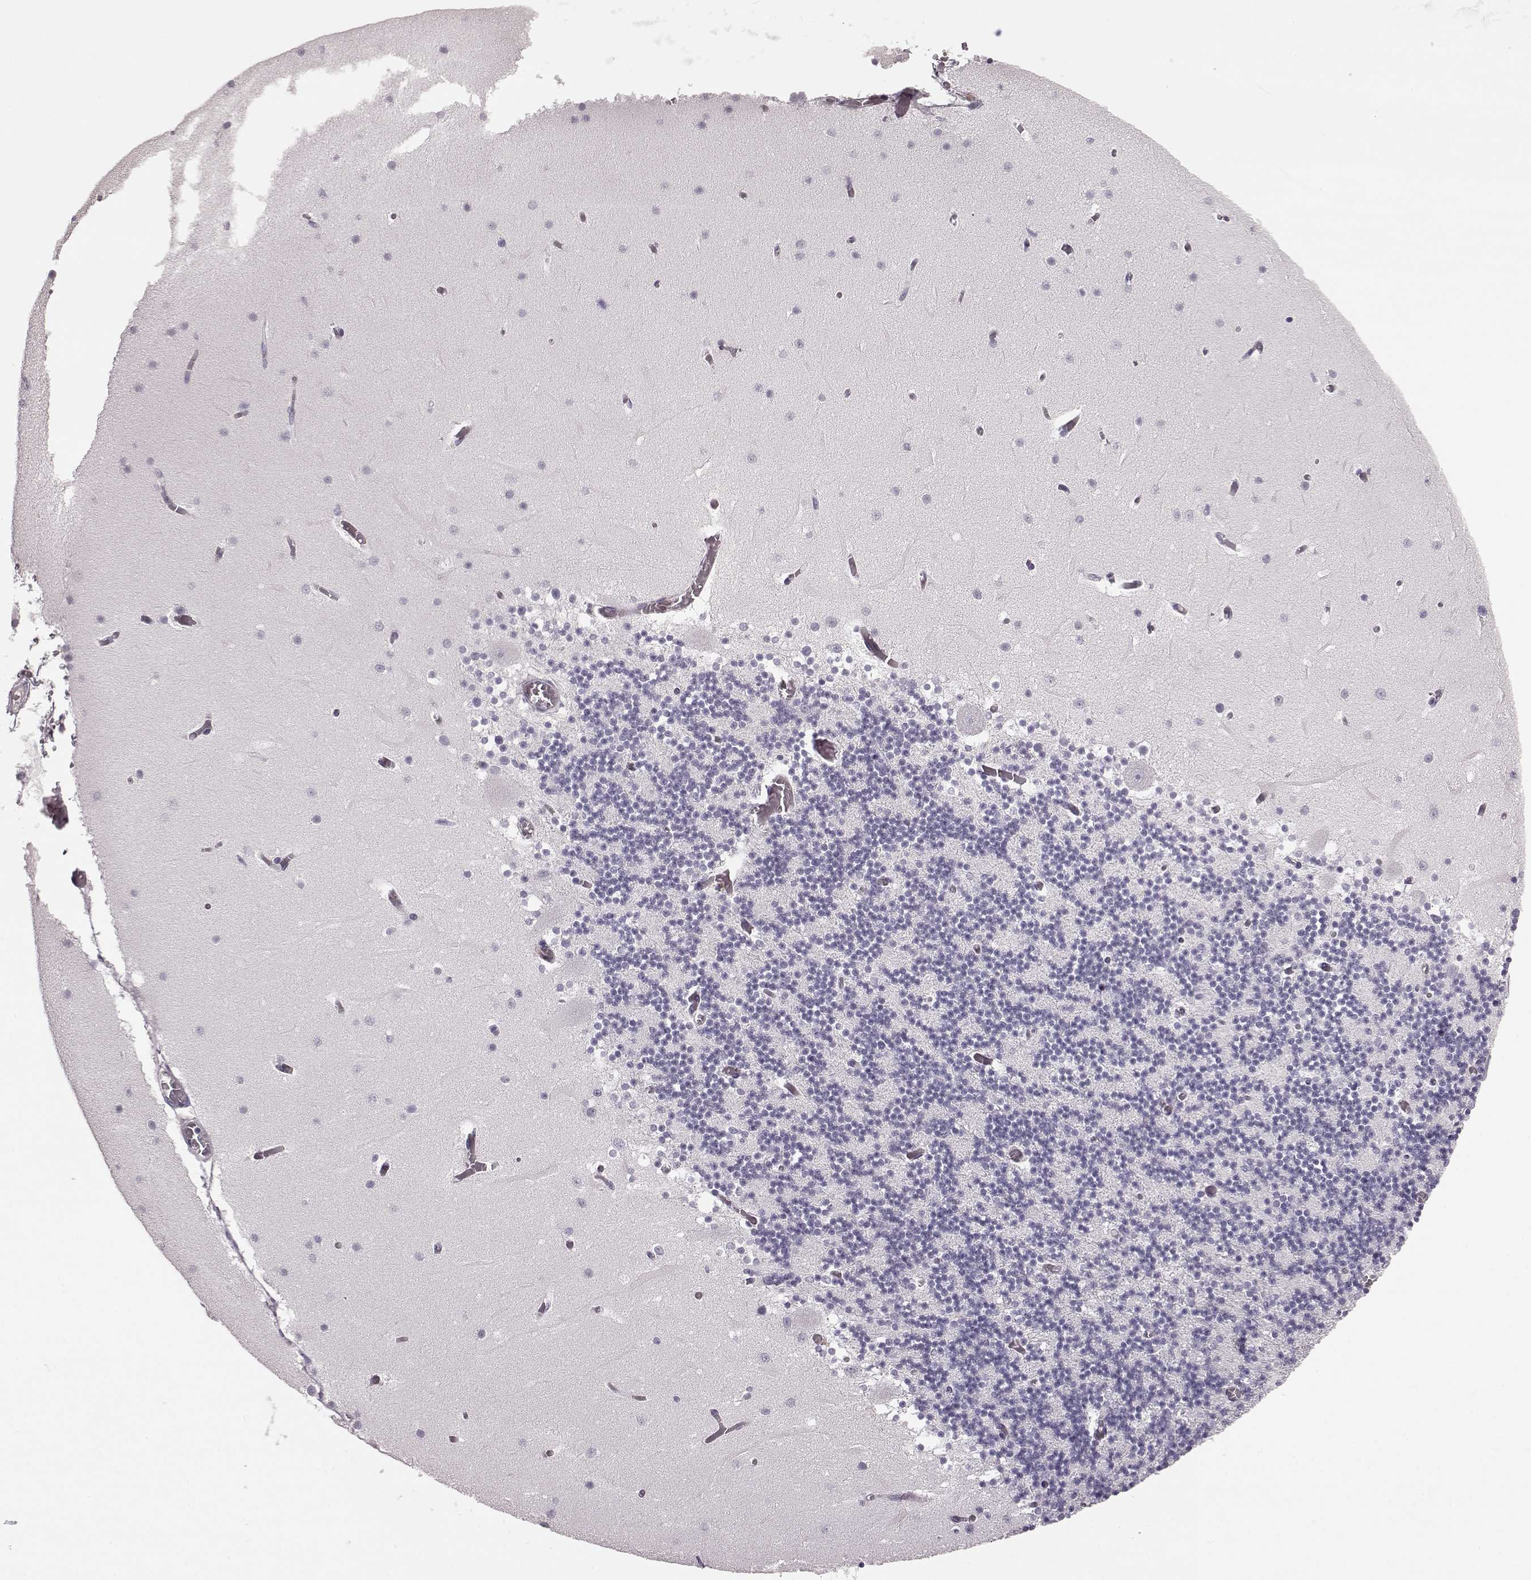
{"staining": {"intensity": "negative", "quantity": "none", "location": "none"}, "tissue": "cerebellum", "cell_type": "Cells in granular layer", "image_type": "normal", "snomed": [{"axis": "morphology", "description": "Normal tissue, NOS"}, {"axis": "topography", "description": "Cerebellum"}], "caption": "Immunohistochemistry of unremarkable cerebellum reveals no staining in cells in granular layer.", "gene": "CRYBA2", "patient": {"sex": "female", "age": 28}}